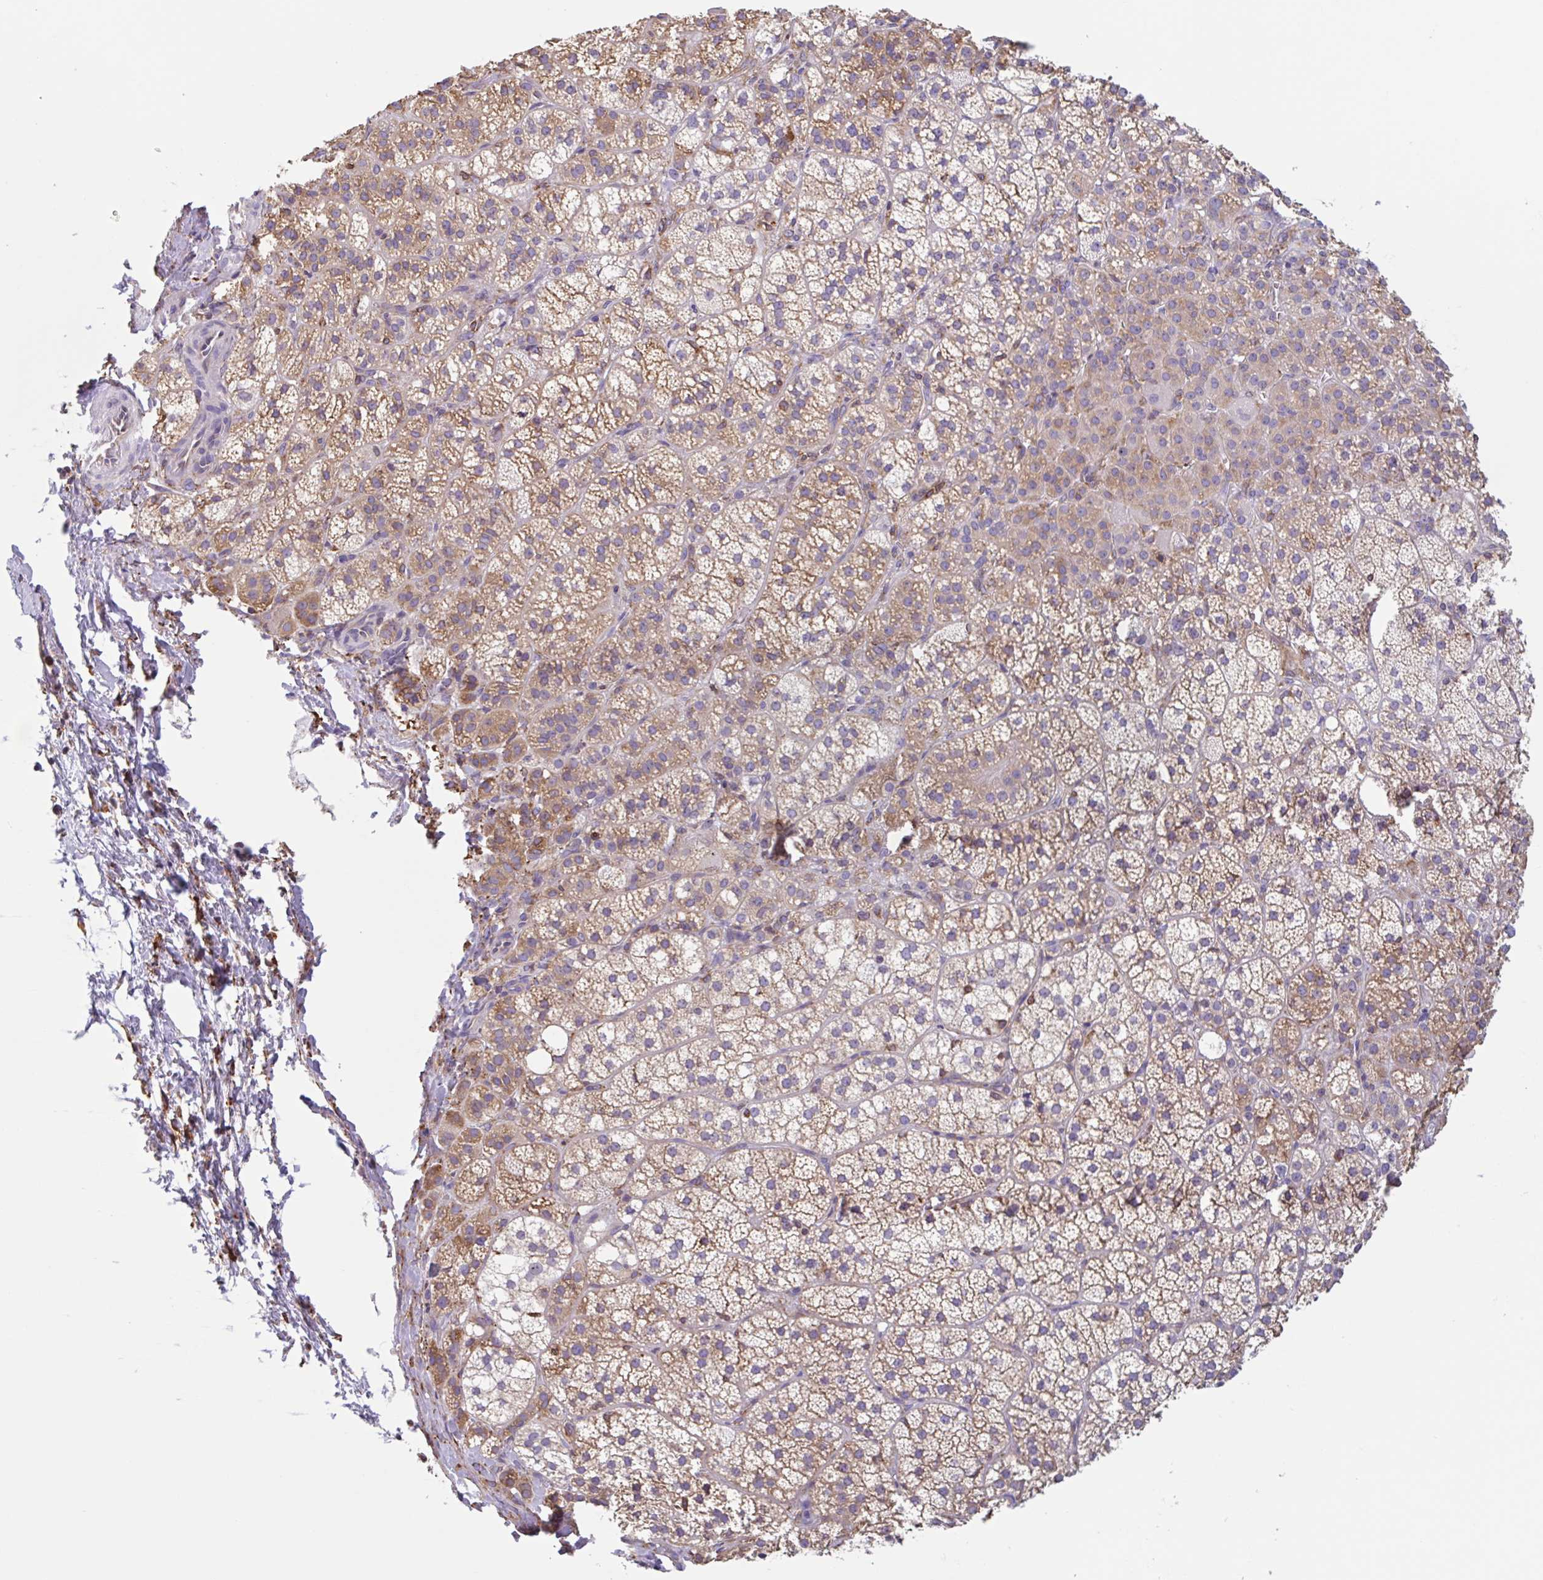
{"staining": {"intensity": "moderate", "quantity": "25%-75%", "location": "cytoplasmic/membranous"}, "tissue": "adrenal gland", "cell_type": "Glandular cells", "image_type": "normal", "snomed": [{"axis": "morphology", "description": "Normal tissue, NOS"}, {"axis": "topography", "description": "Adrenal gland"}], "caption": "An immunohistochemistry image of unremarkable tissue is shown. Protein staining in brown labels moderate cytoplasmic/membranous positivity in adrenal gland within glandular cells. (IHC, brightfield microscopy, high magnification).", "gene": "DOK4", "patient": {"sex": "female", "age": 60}}